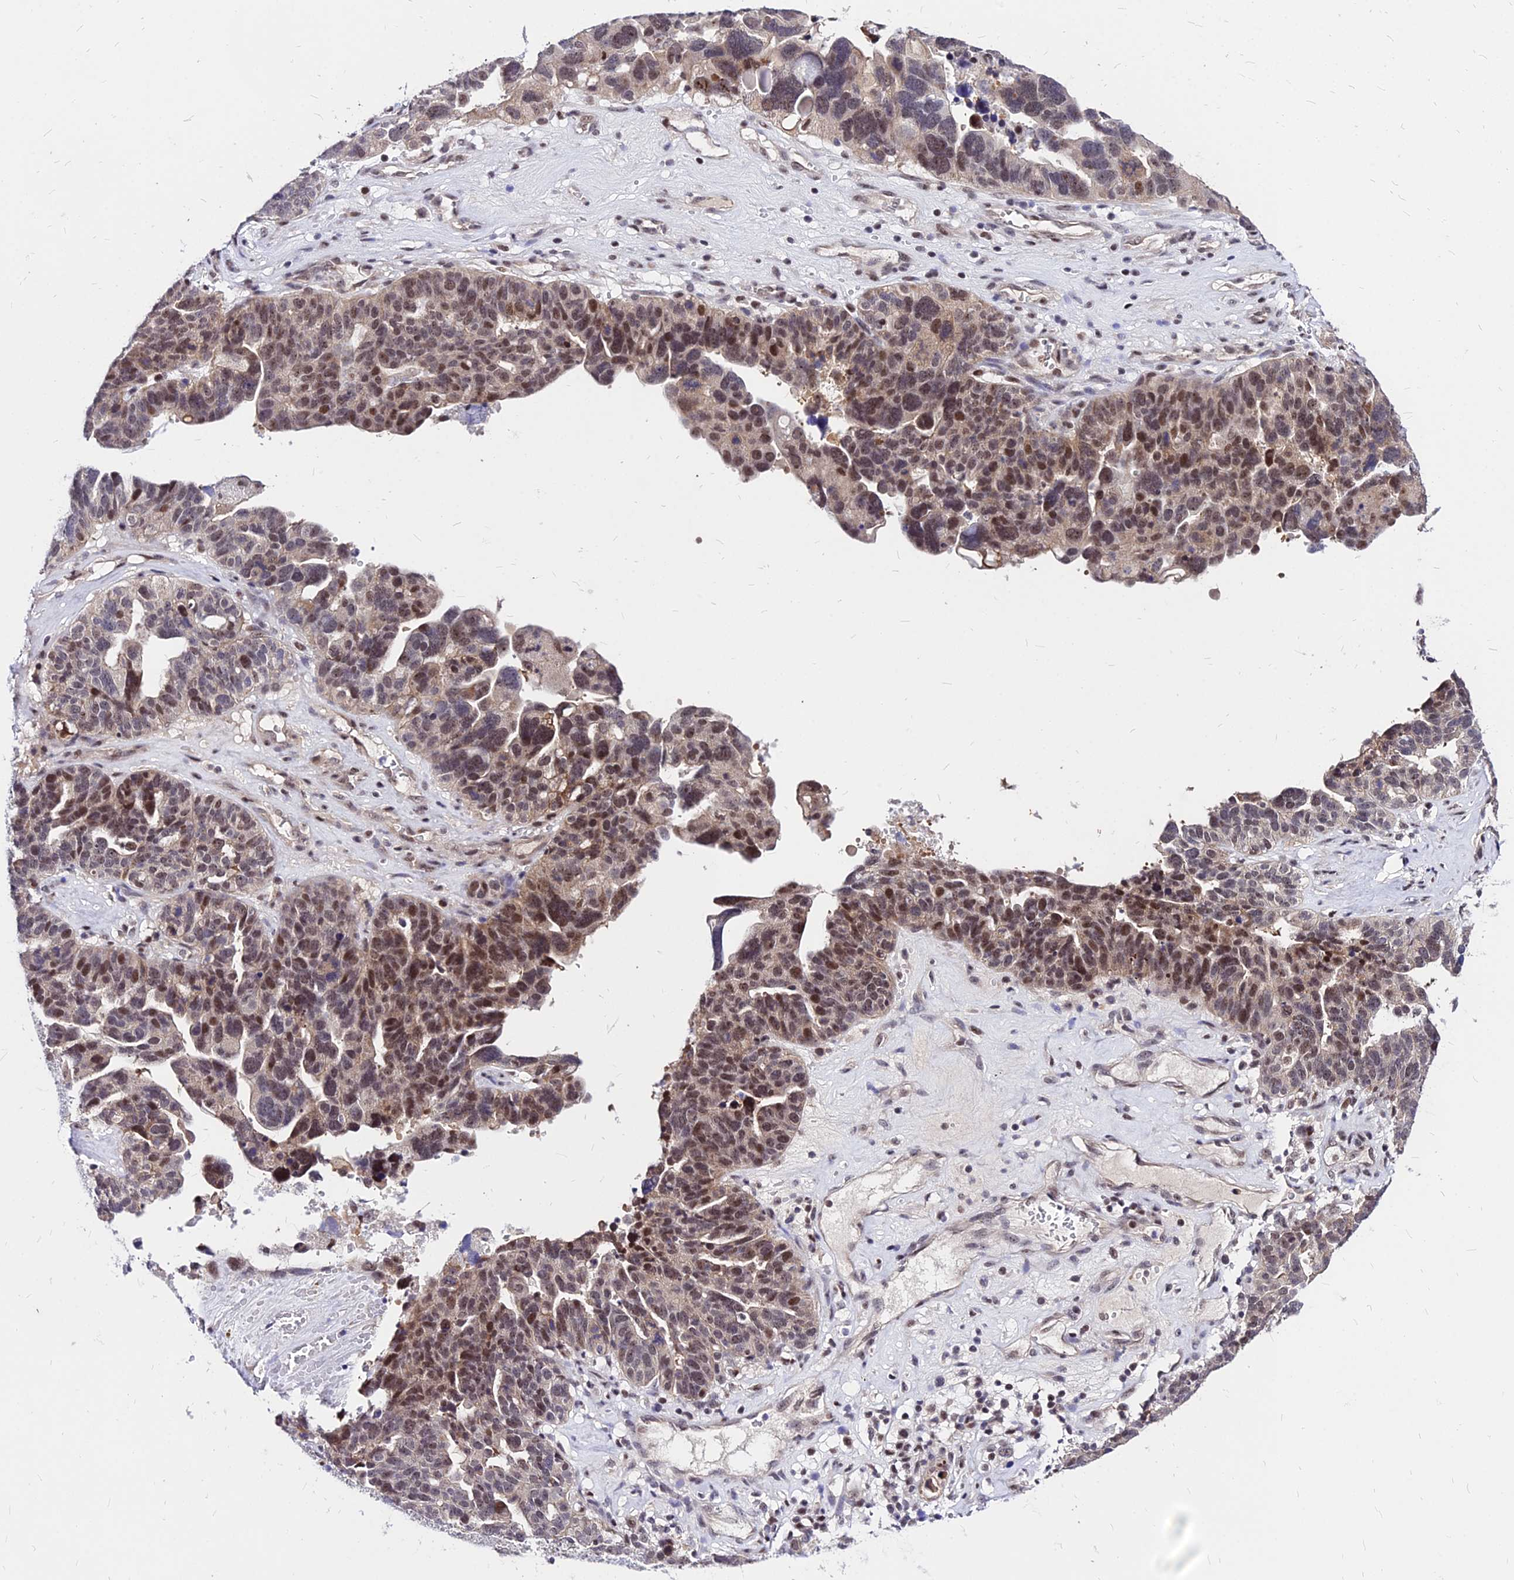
{"staining": {"intensity": "moderate", "quantity": "25%-75%", "location": "nuclear"}, "tissue": "ovarian cancer", "cell_type": "Tumor cells", "image_type": "cancer", "snomed": [{"axis": "morphology", "description": "Cystadenocarcinoma, serous, NOS"}, {"axis": "topography", "description": "Ovary"}], "caption": "Moderate nuclear protein positivity is seen in about 25%-75% of tumor cells in ovarian serous cystadenocarcinoma.", "gene": "DDX55", "patient": {"sex": "female", "age": 59}}